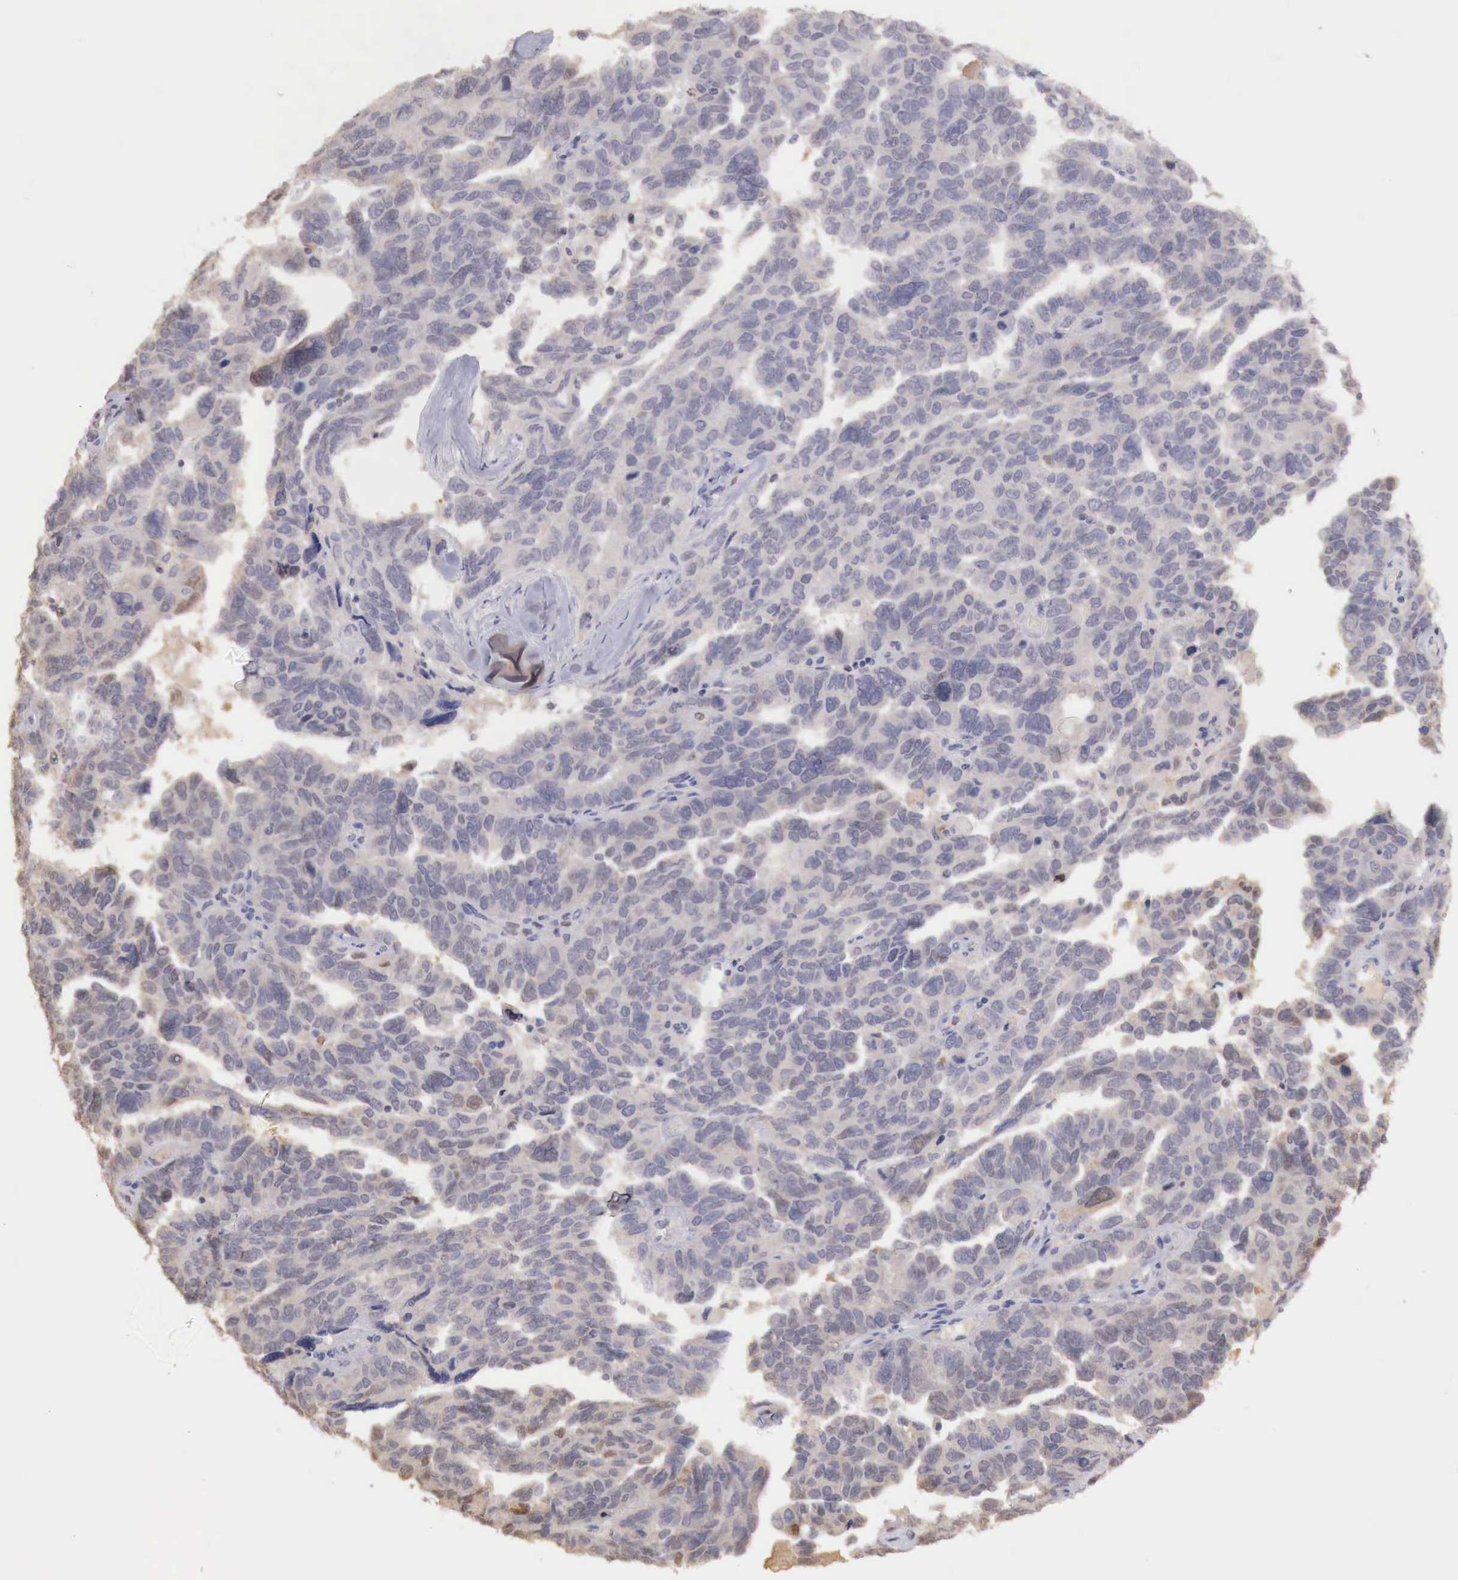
{"staining": {"intensity": "weak", "quantity": ">75%", "location": "cytoplasmic/membranous"}, "tissue": "ovarian cancer", "cell_type": "Tumor cells", "image_type": "cancer", "snomed": [{"axis": "morphology", "description": "Cystadenocarcinoma, serous, NOS"}, {"axis": "topography", "description": "Ovary"}], "caption": "IHC (DAB) staining of ovarian serous cystadenocarcinoma exhibits weak cytoplasmic/membranous protein positivity in about >75% of tumor cells.", "gene": "TBC1D9", "patient": {"sex": "female", "age": 64}}